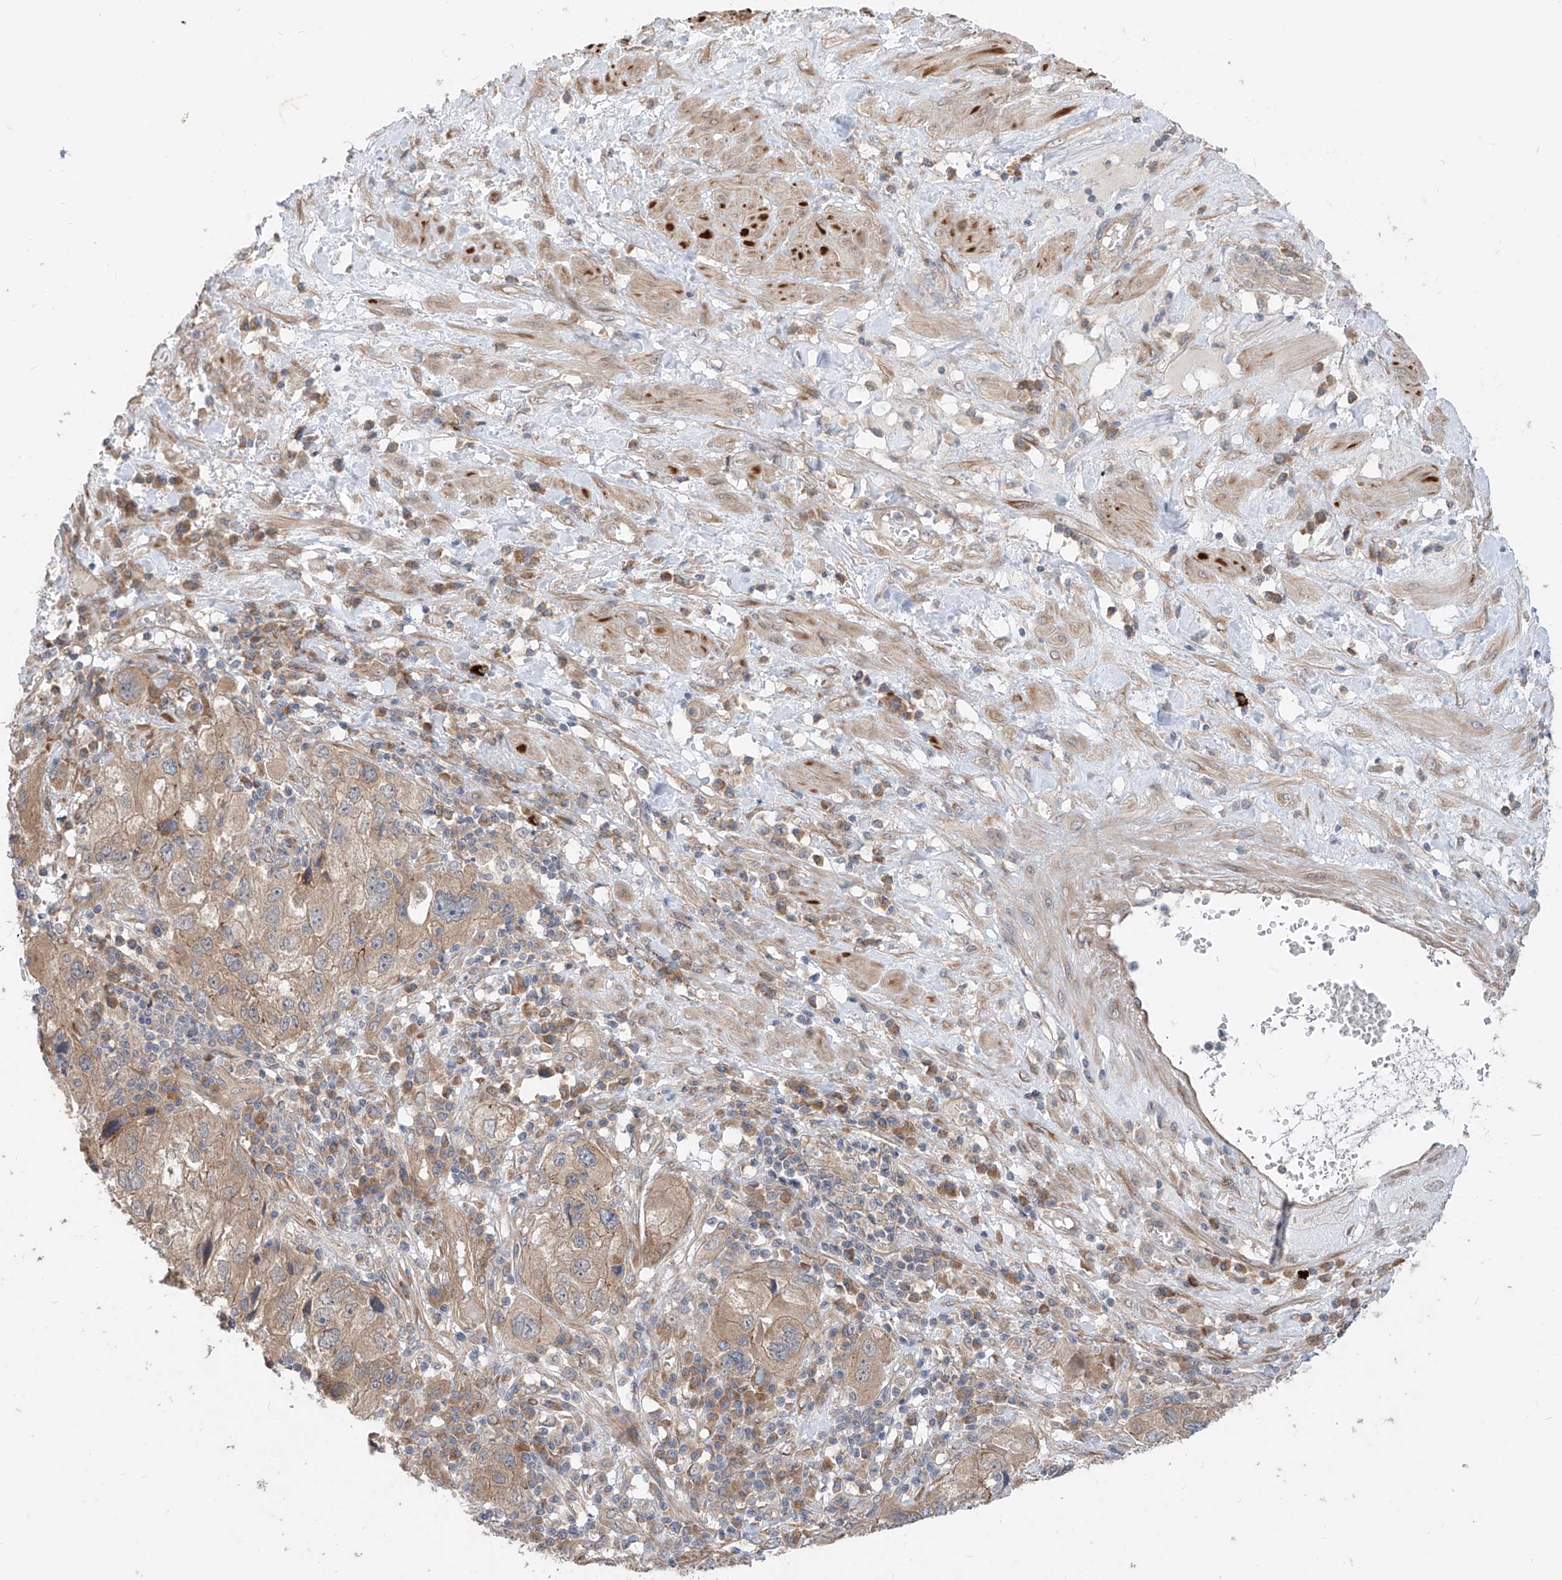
{"staining": {"intensity": "weak", "quantity": ">75%", "location": "cytoplasmic/membranous"}, "tissue": "endometrial cancer", "cell_type": "Tumor cells", "image_type": "cancer", "snomed": [{"axis": "morphology", "description": "Adenocarcinoma, NOS"}, {"axis": "topography", "description": "Endometrium"}], "caption": "The micrograph shows staining of endometrial cancer (adenocarcinoma), revealing weak cytoplasmic/membranous protein expression (brown color) within tumor cells.", "gene": "MTUS2", "patient": {"sex": "female", "age": 49}}